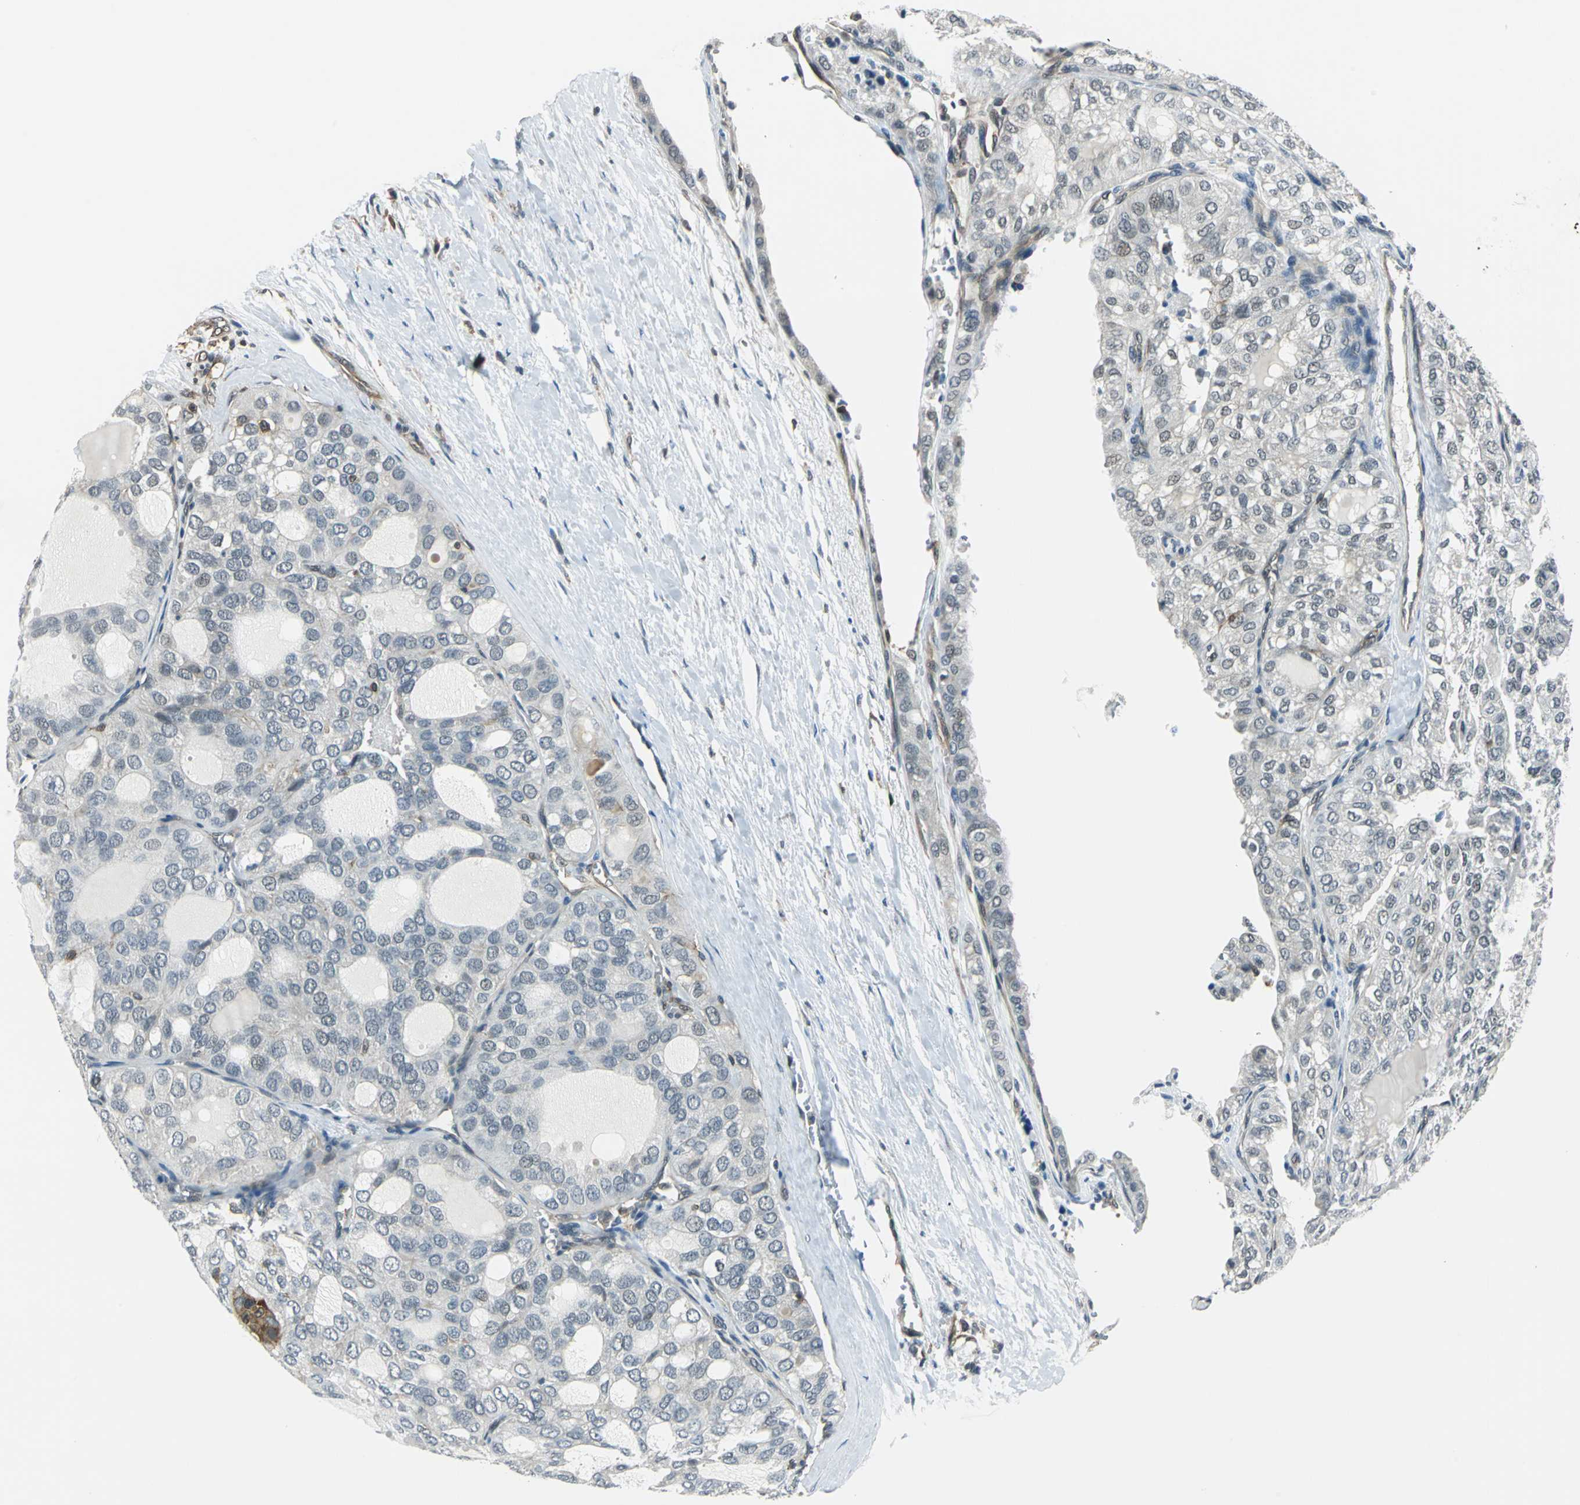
{"staining": {"intensity": "negative", "quantity": "none", "location": "none"}, "tissue": "thyroid cancer", "cell_type": "Tumor cells", "image_type": "cancer", "snomed": [{"axis": "morphology", "description": "Follicular adenoma carcinoma, NOS"}, {"axis": "topography", "description": "Thyroid gland"}], "caption": "Human thyroid follicular adenoma carcinoma stained for a protein using immunohistochemistry (IHC) demonstrates no positivity in tumor cells.", "gene": "ARPC3", "patient": {"sex": "male", "age": 75}}